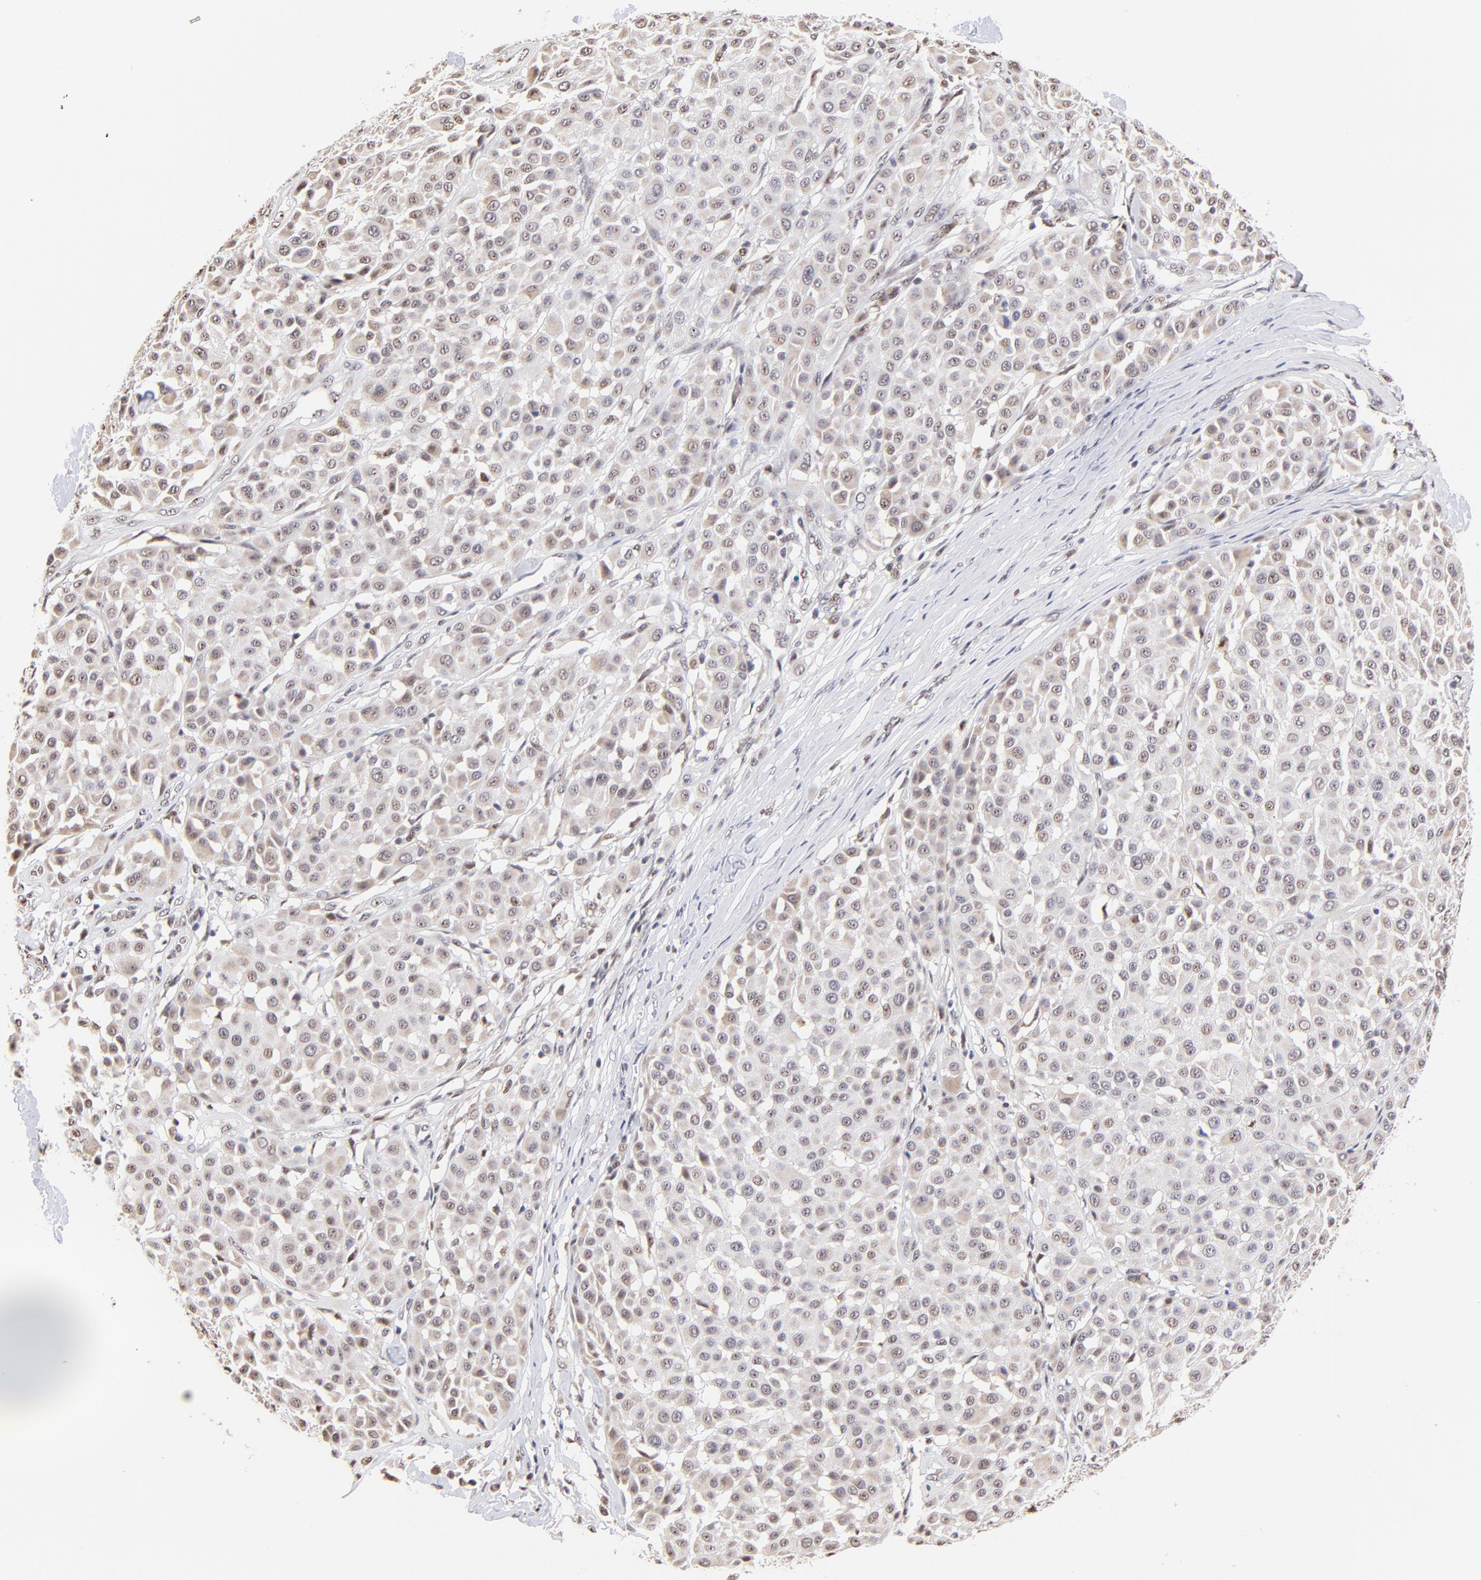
{"staining": {"intensity": "weak", "quantity": "25%-75%", "location": "nuclear"}, "tissue": "melanoma", "cell_type": "Tumor cells", "image_type": "cancer", "snomed": [{"axis": "morphology", "description": "Malignant melanoma, Metastatic site"}, {"axis": "topography", "description": "Soft tissue"}], "caption": "Immunohistochemistry histopathology image of melanoma stained for a protein (brown), which shows low levels of weak nuclear expression in about 25%-75% of tumor cells.", "gene": "ZNF670", "patient": {"sex": "male", "age": 41}}